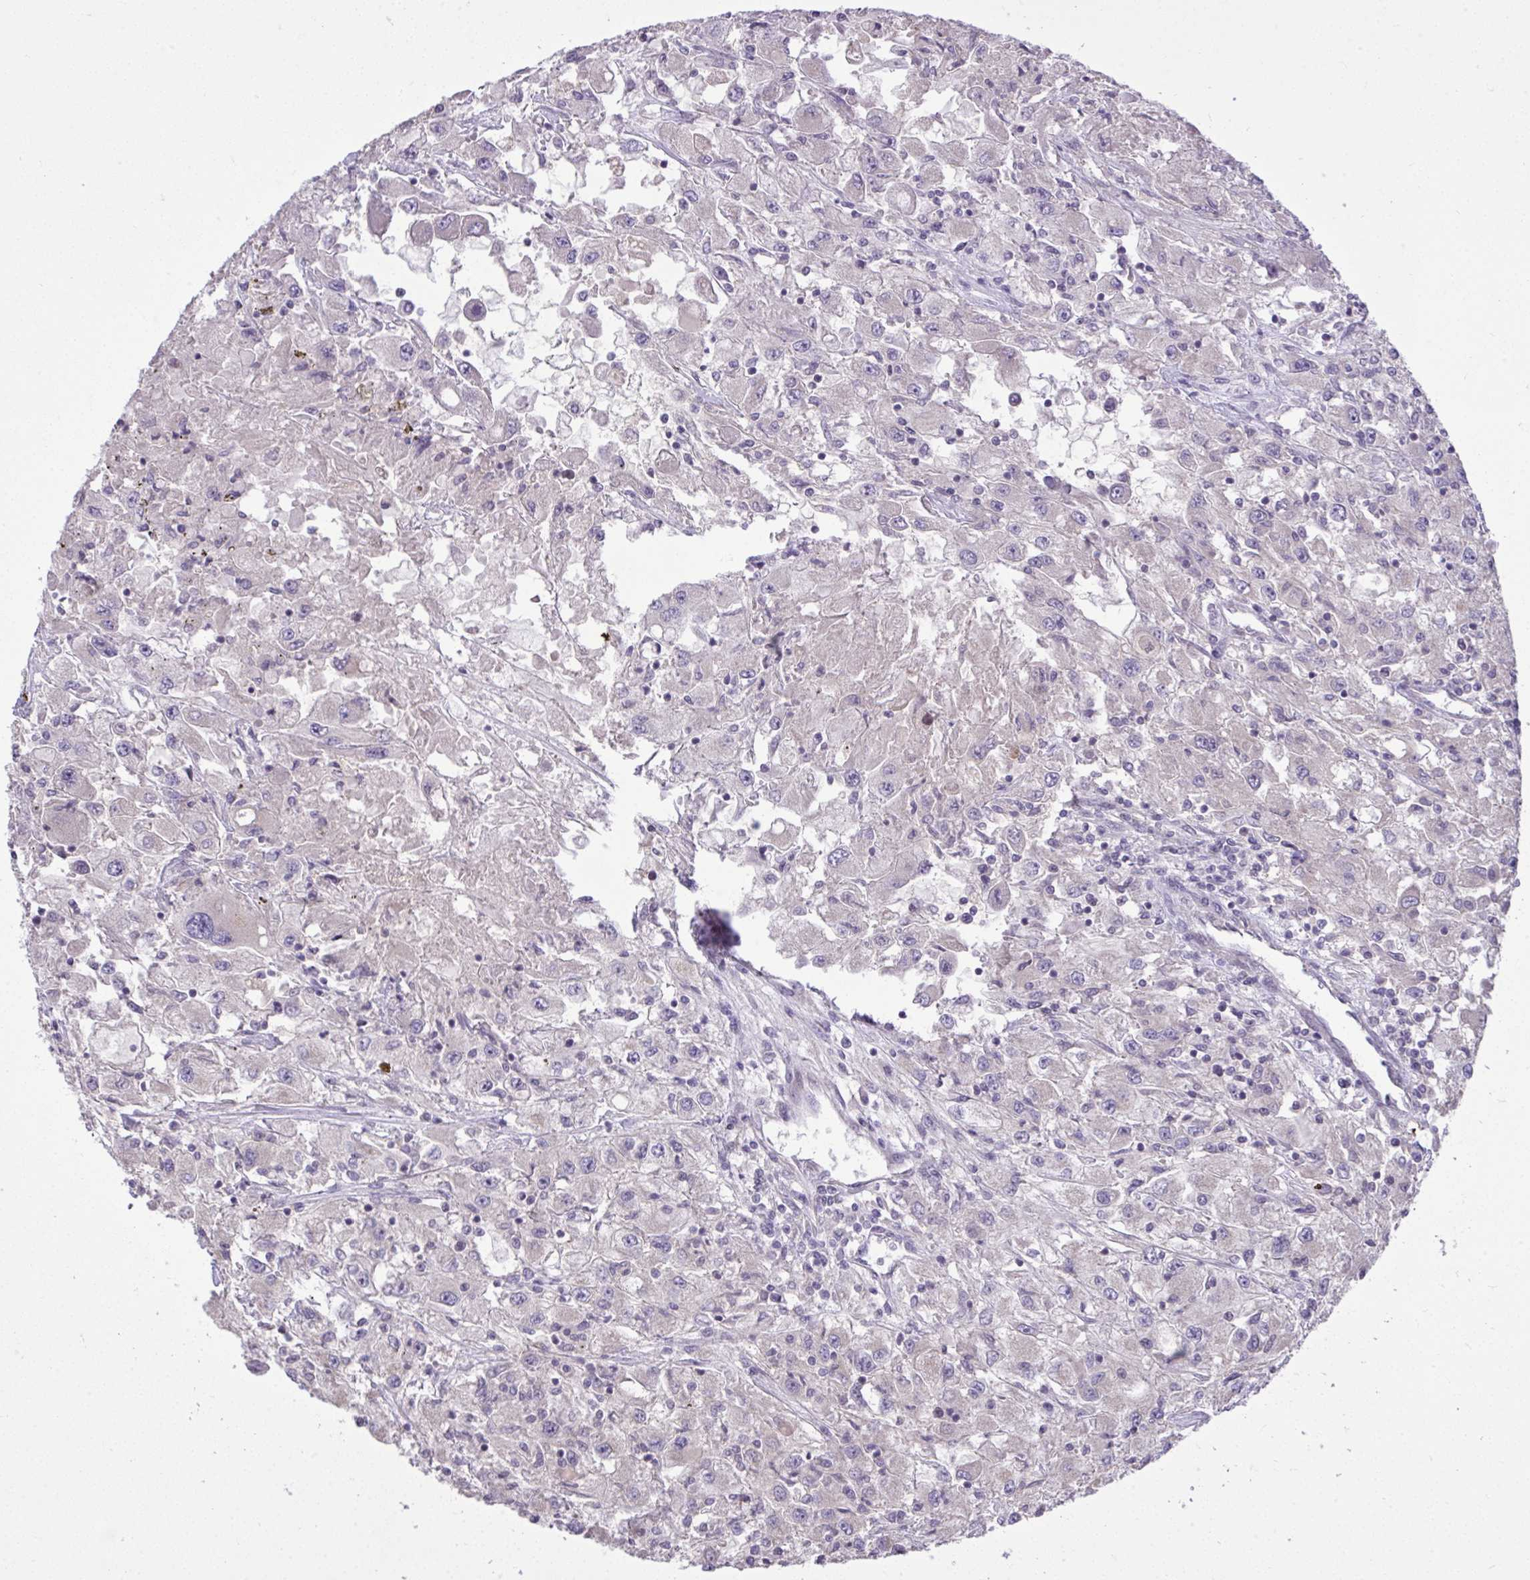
{"staining": {"intensity": "negative", "quantity": "none", "location": "none"}, "tissue": "renal cancer", "cell_type": "Tumor cells", "image_type": "cancer", "snomed": [{"axis": "morphology", "description": "Adenocarcinoma, NOS"}, {"axis": "topography", "description": "Kidney"}], "caption": "The photomicrograph reveals no significant expression in tumor cells of renal cancer.", "gene": "CYP20A1", "patient": {"sex": "female", "age": 67}}